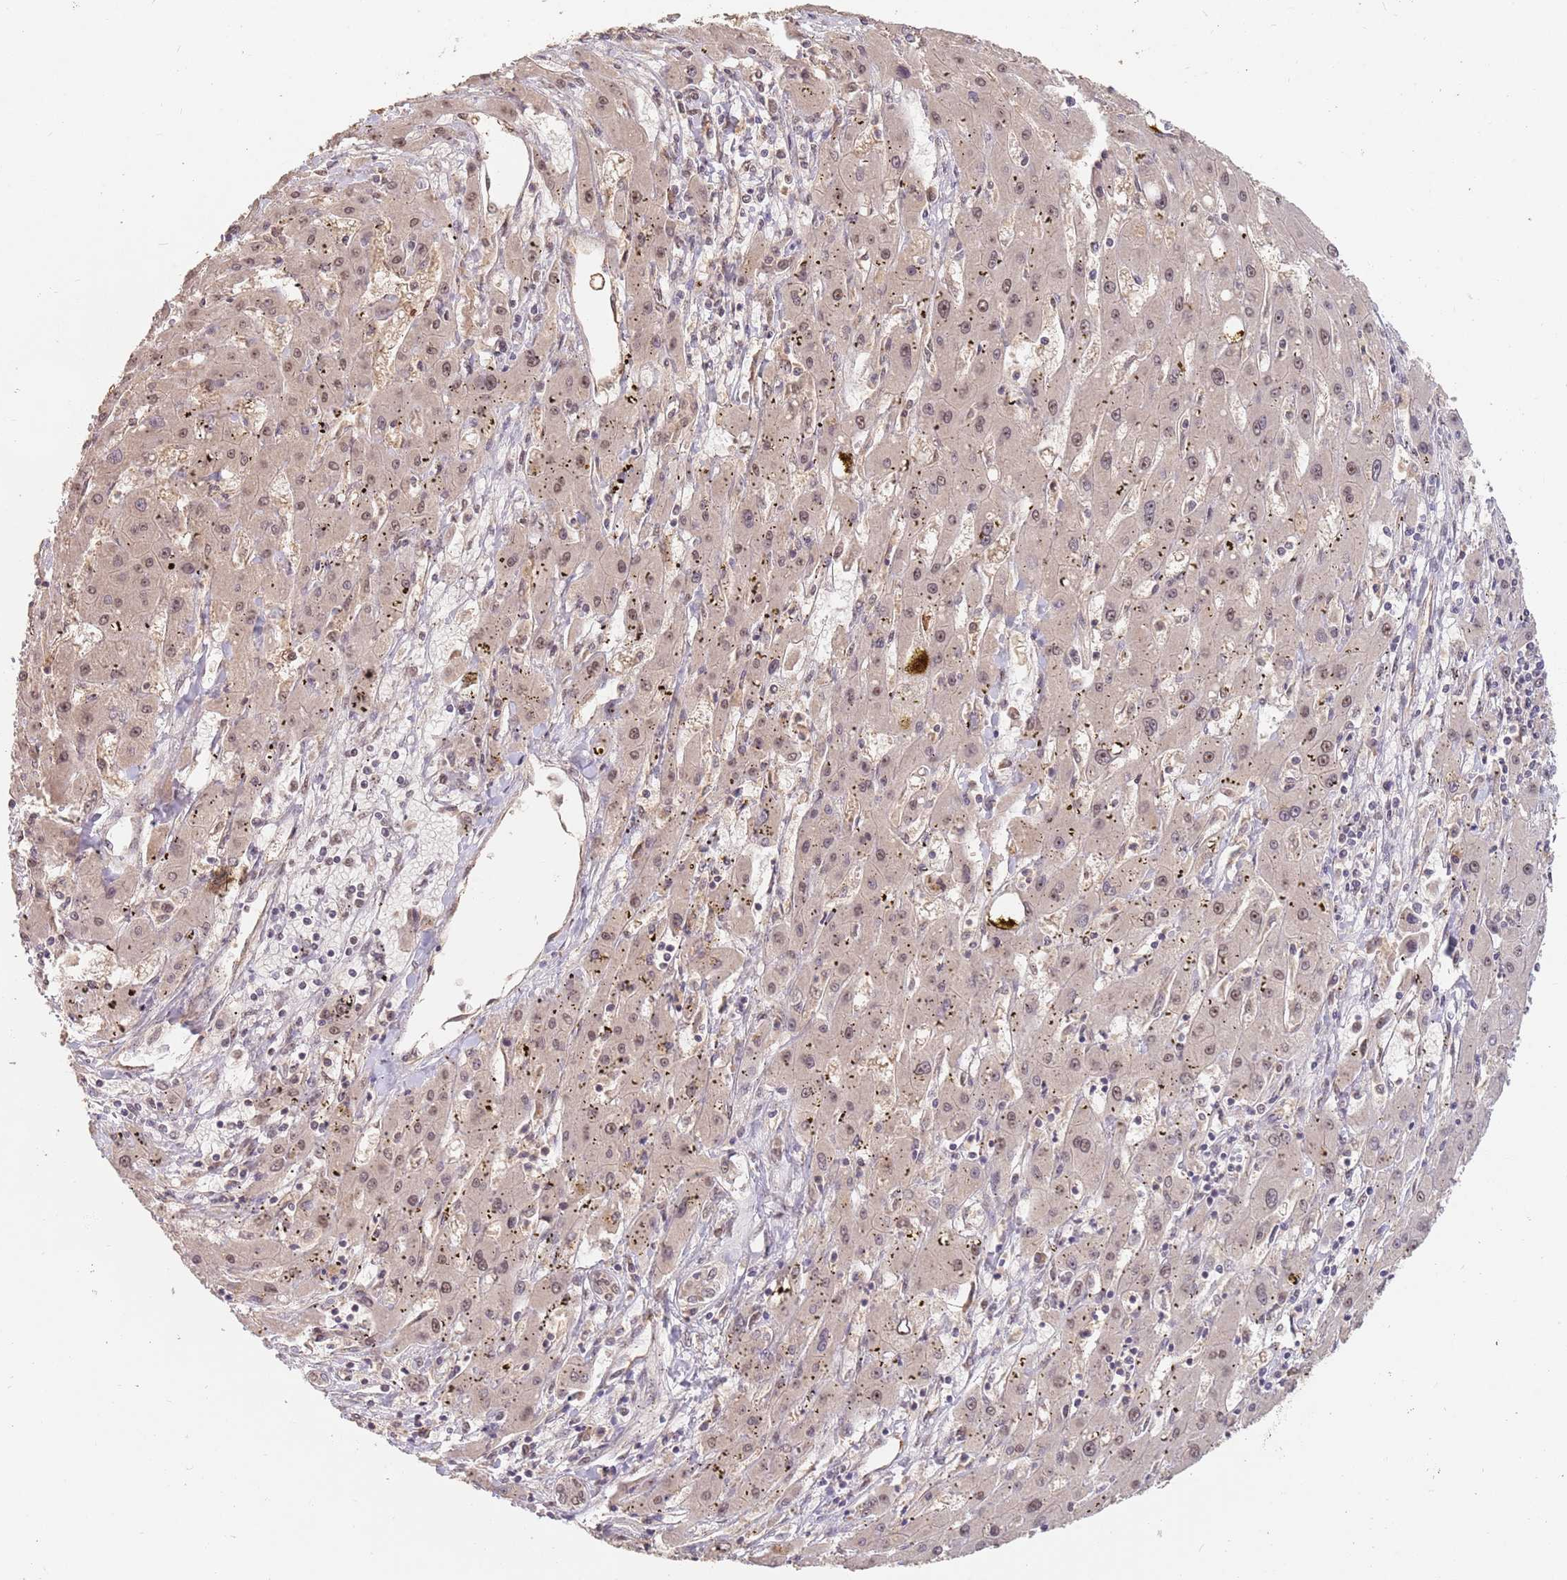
{"staining": {"intensity": "weak", "quantity": ">75%", "location": "nuclear"}, "tissue": "liver cancer", "cell_type": "Tumor cells", "image_type": "cancer", "snomed": [{"axis": "morphology", "description": "Carcinoma, Hepatocellular, NOS"}, {"axis": "topography", "description": "Liver"}], "caption": "Immunohistochemical staining of hepatocellular carcinoma (liver) reveals low levels of weak nuclear expression in approximately >75% of tumor cells.", "gene": "RFXANK", "patient": {"sex": "male", "age": 72}}